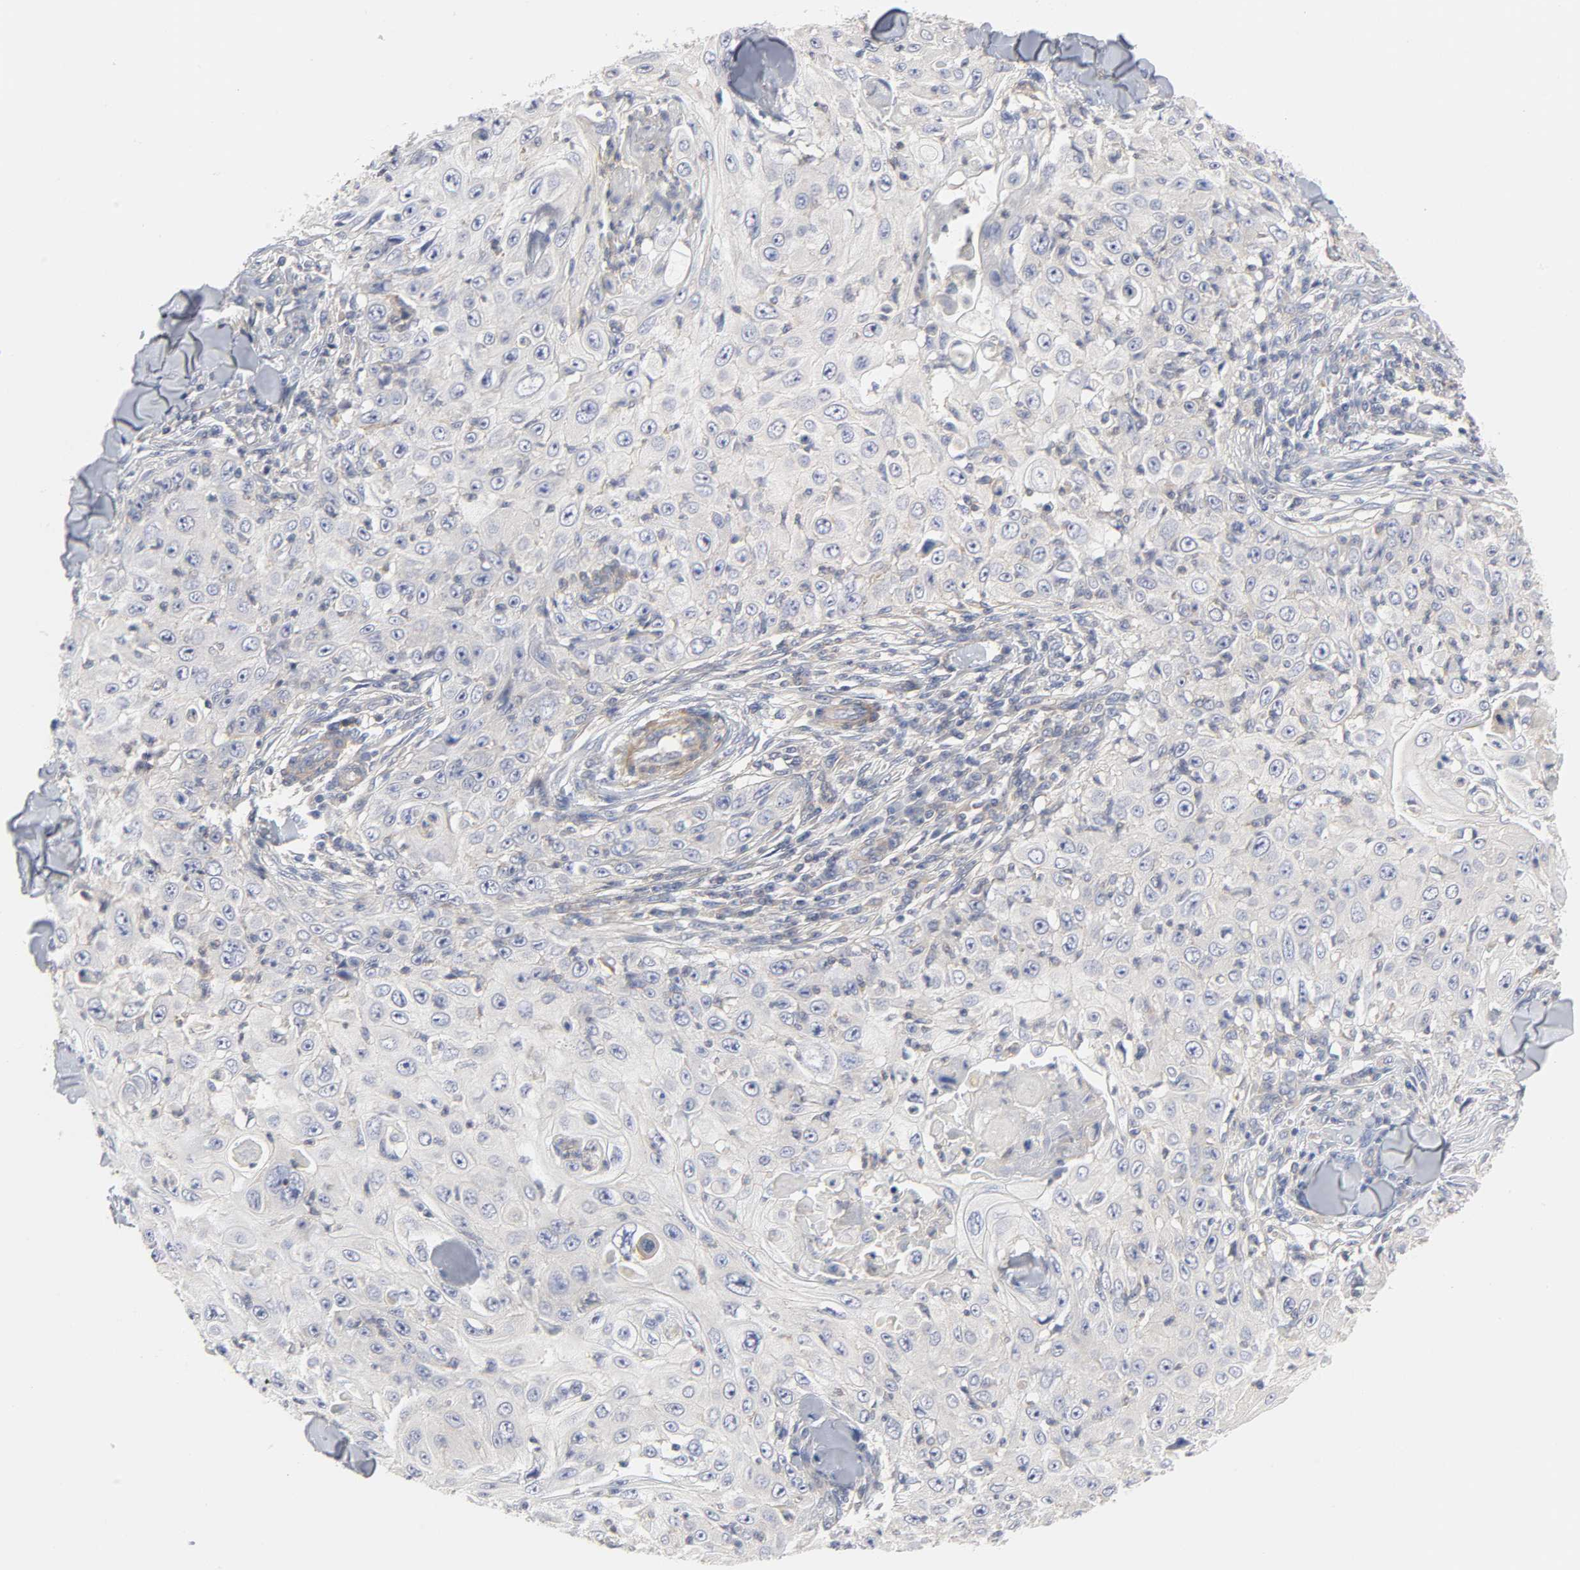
{"staining": {"intensity": "negative", "quantity": "none", "location": "none"}, "tissue": "skin cancer", "cell_type": "Tumor cells", "image_type": "cancer", "snomed": [{"axis": "morphology", "description": "Squamous cell carcinoma, NOS"}, {"axis": "topography", "description": "Skin"}], "caption": "Human skin cancer stained for a protein using immunohistochemistry (IHC) reveals no positivity in tumor cells.", "gene": "ROCK1", "patient": {"sex": "male", "age": 86}}